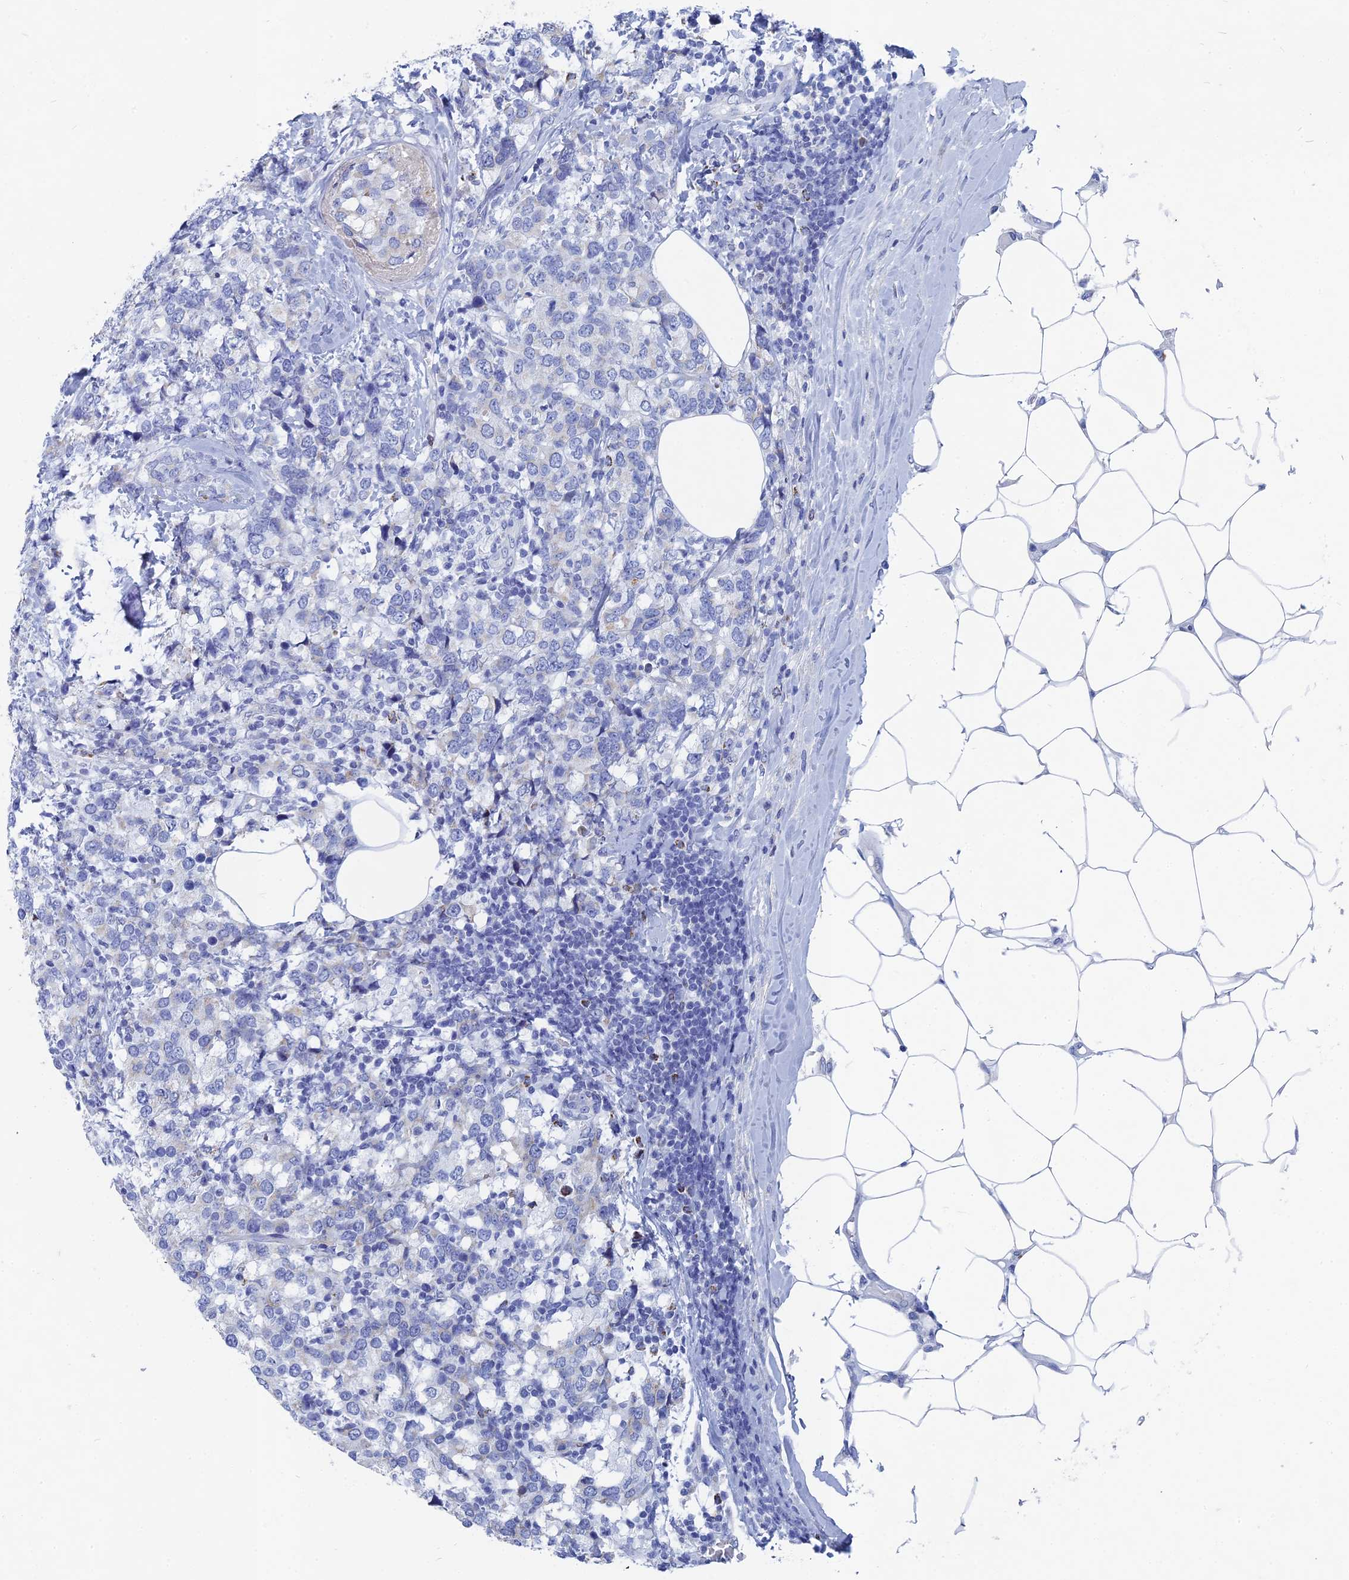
{"staining": {"intensity": "negative", "quantity": "none", "location": "none"}, "tissue": "breast cancer", "cell_type": "Tumor cells", "image_type": "cancer", "snomed": [{"axis": "morphology", "description": "Lobular carcinoma"}, {"axis": "topography", "description": "Breast"}], "caption": "Photomicrograph shows no protein positivity in tumor cells of breast lobular carcinoma tissue.", "gene": "HIGD1A", "patient": {"sex": "female", "age": 59}}